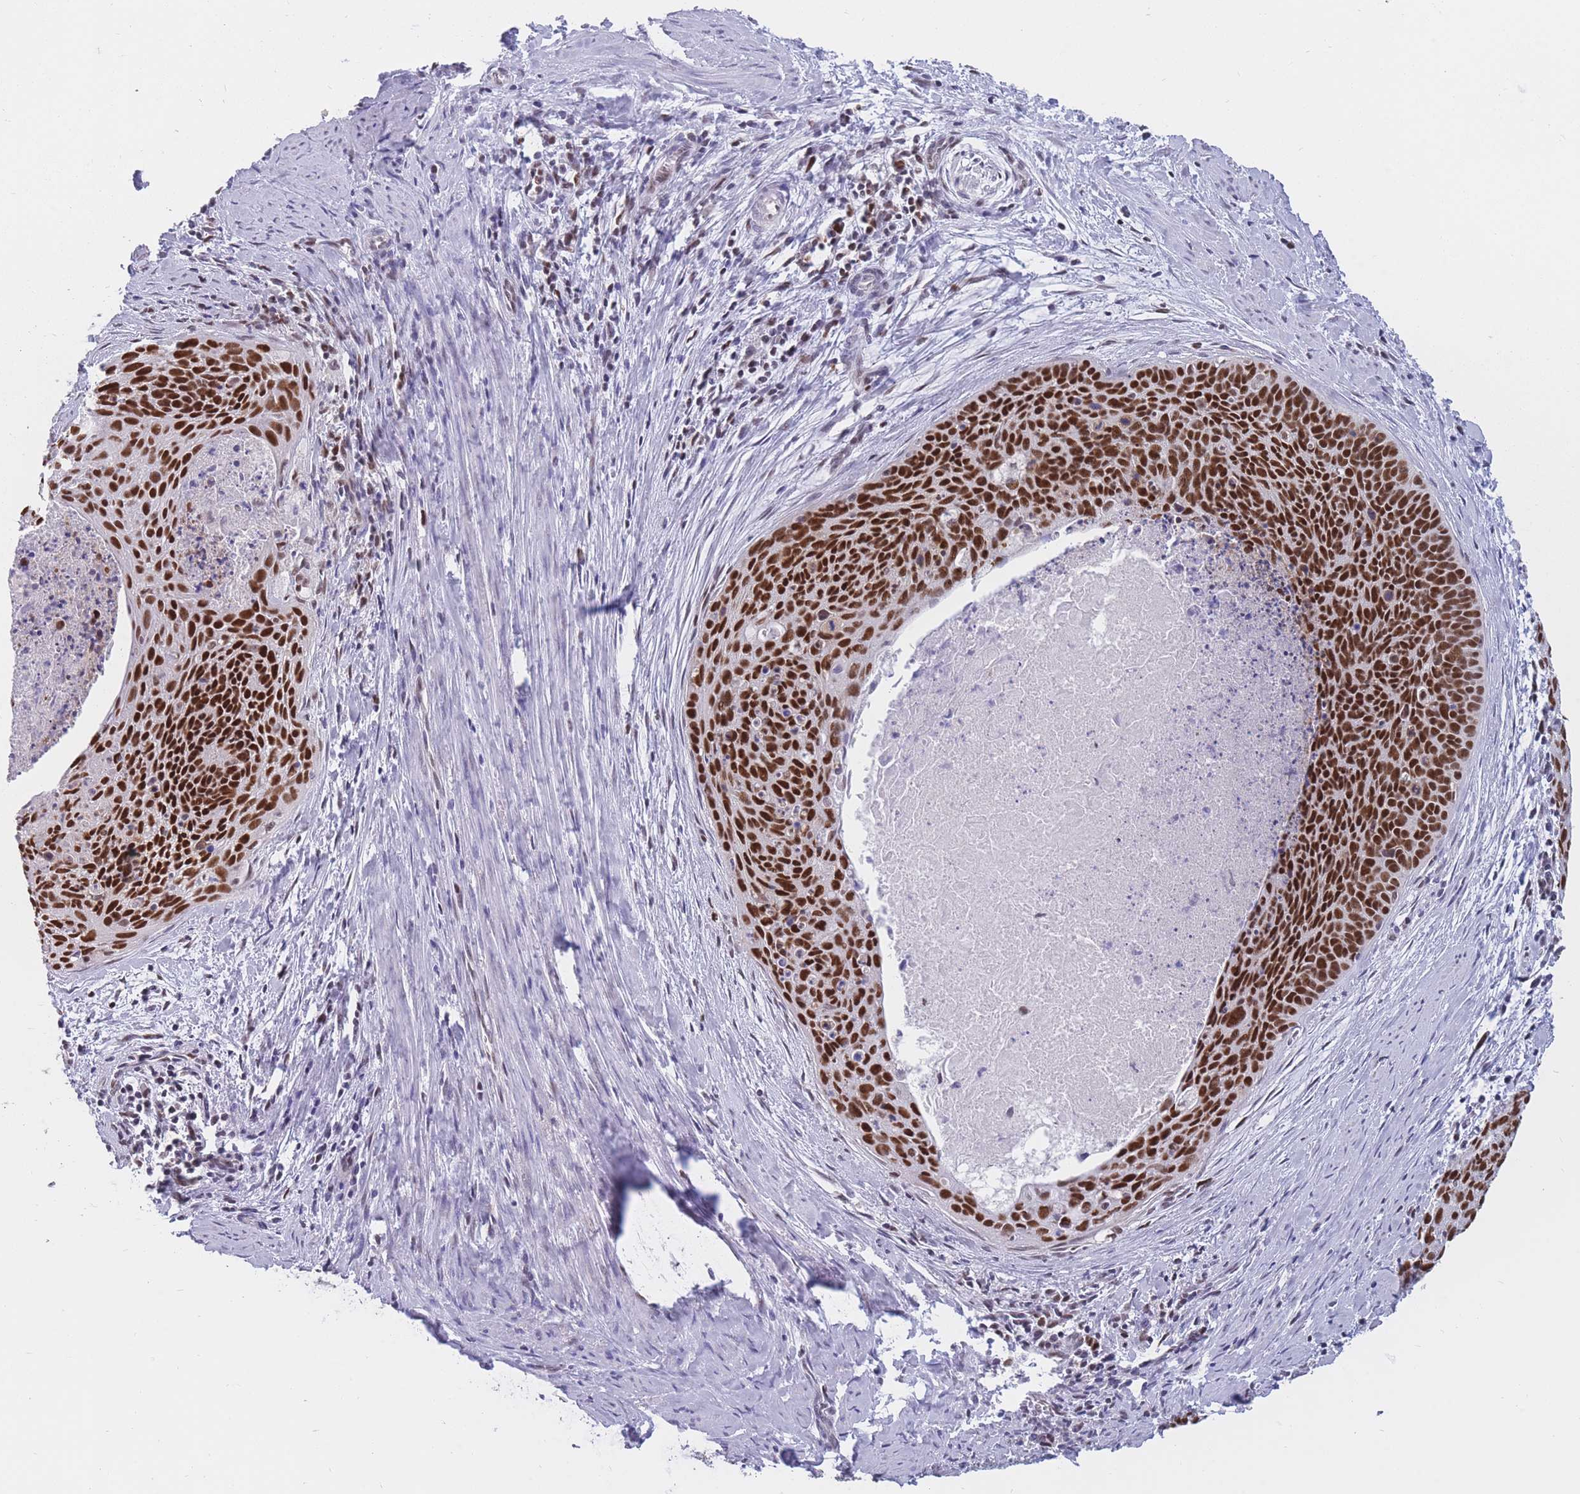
{"staining": {"intensity": "strong", "quantity": ">75%", "location": "nuclear"}, "tissue": "cervical cancer", "cell_type": "Tumor cells", "image_type": "cancer", "snomed": [{"axis": "morphology", "description": "Squamous cell carcinoma, NOS"}, {"axis": "topography", "description": "Cervix"}], "caption": "DAB (3,3'-diaminobenzidine) immunohistochemical staining of human squamous cell carcinoma (cervical) demonstrates strong nuclear protein expression in approximately >75% of tumor cells.", "gene": "NASP", "patient": {"sex": "female", "age": 55}}